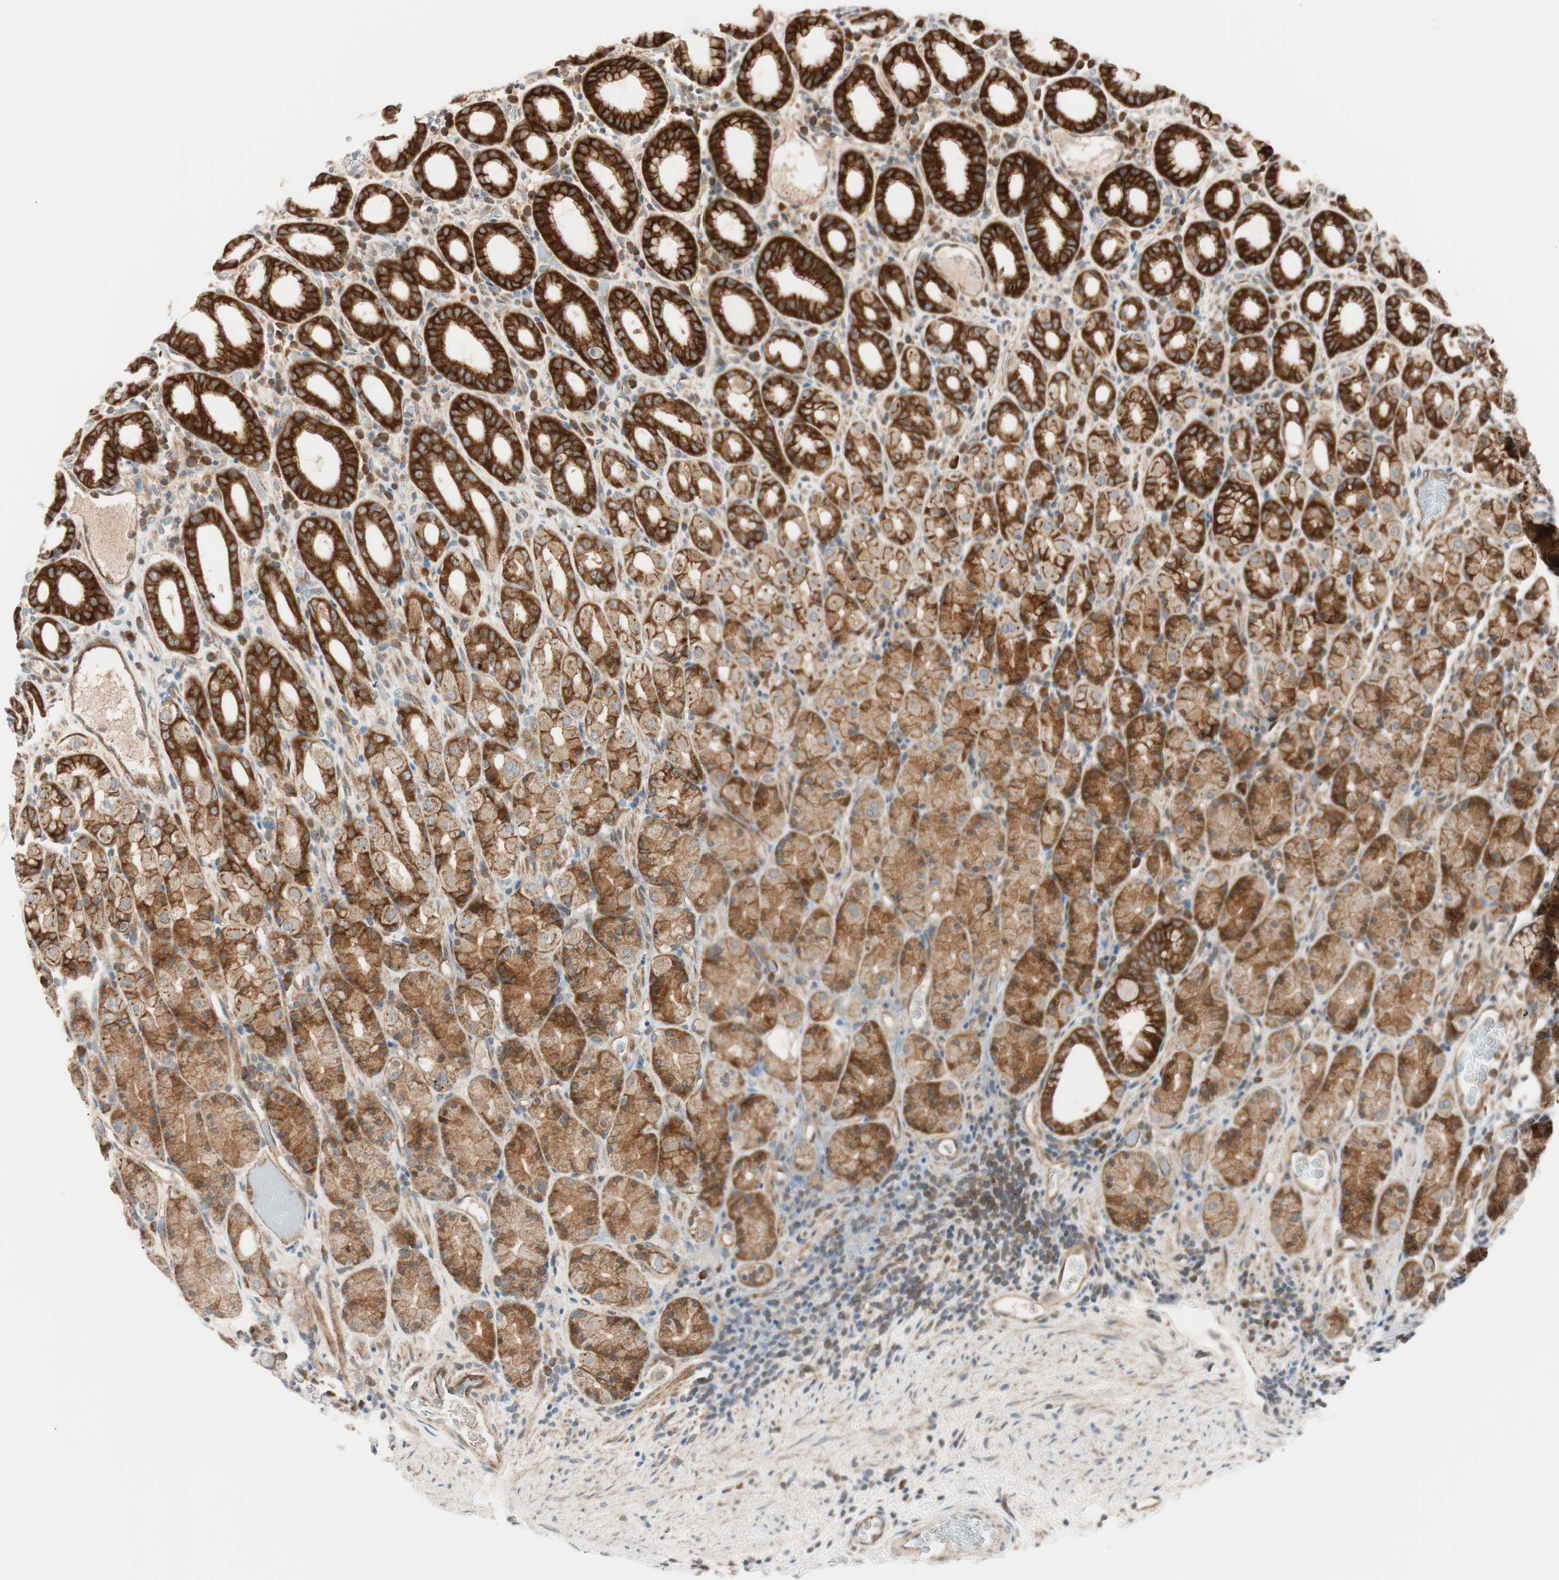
{"staining": {"intensity": "strong", "quantity": ">75%", "location": "cytoplasmic/membranous"}, "tissue": "stomach", "cell_type": "Glandular cells", "image_type": "normal", "snomed": [{"axis": "morphology", "description": "Normal tissue, NOS"}, {"axis": "topography", "description": "Stomach, upper"}], "caption": "A micrograph showing strong cytoplasmic/membranous expression in about >75% of glandular cells in normal stomach, as visualized by brown immunohistochemical staining.", "gene": "ABI1", "patient": {"sex": "male", "age": 68}}